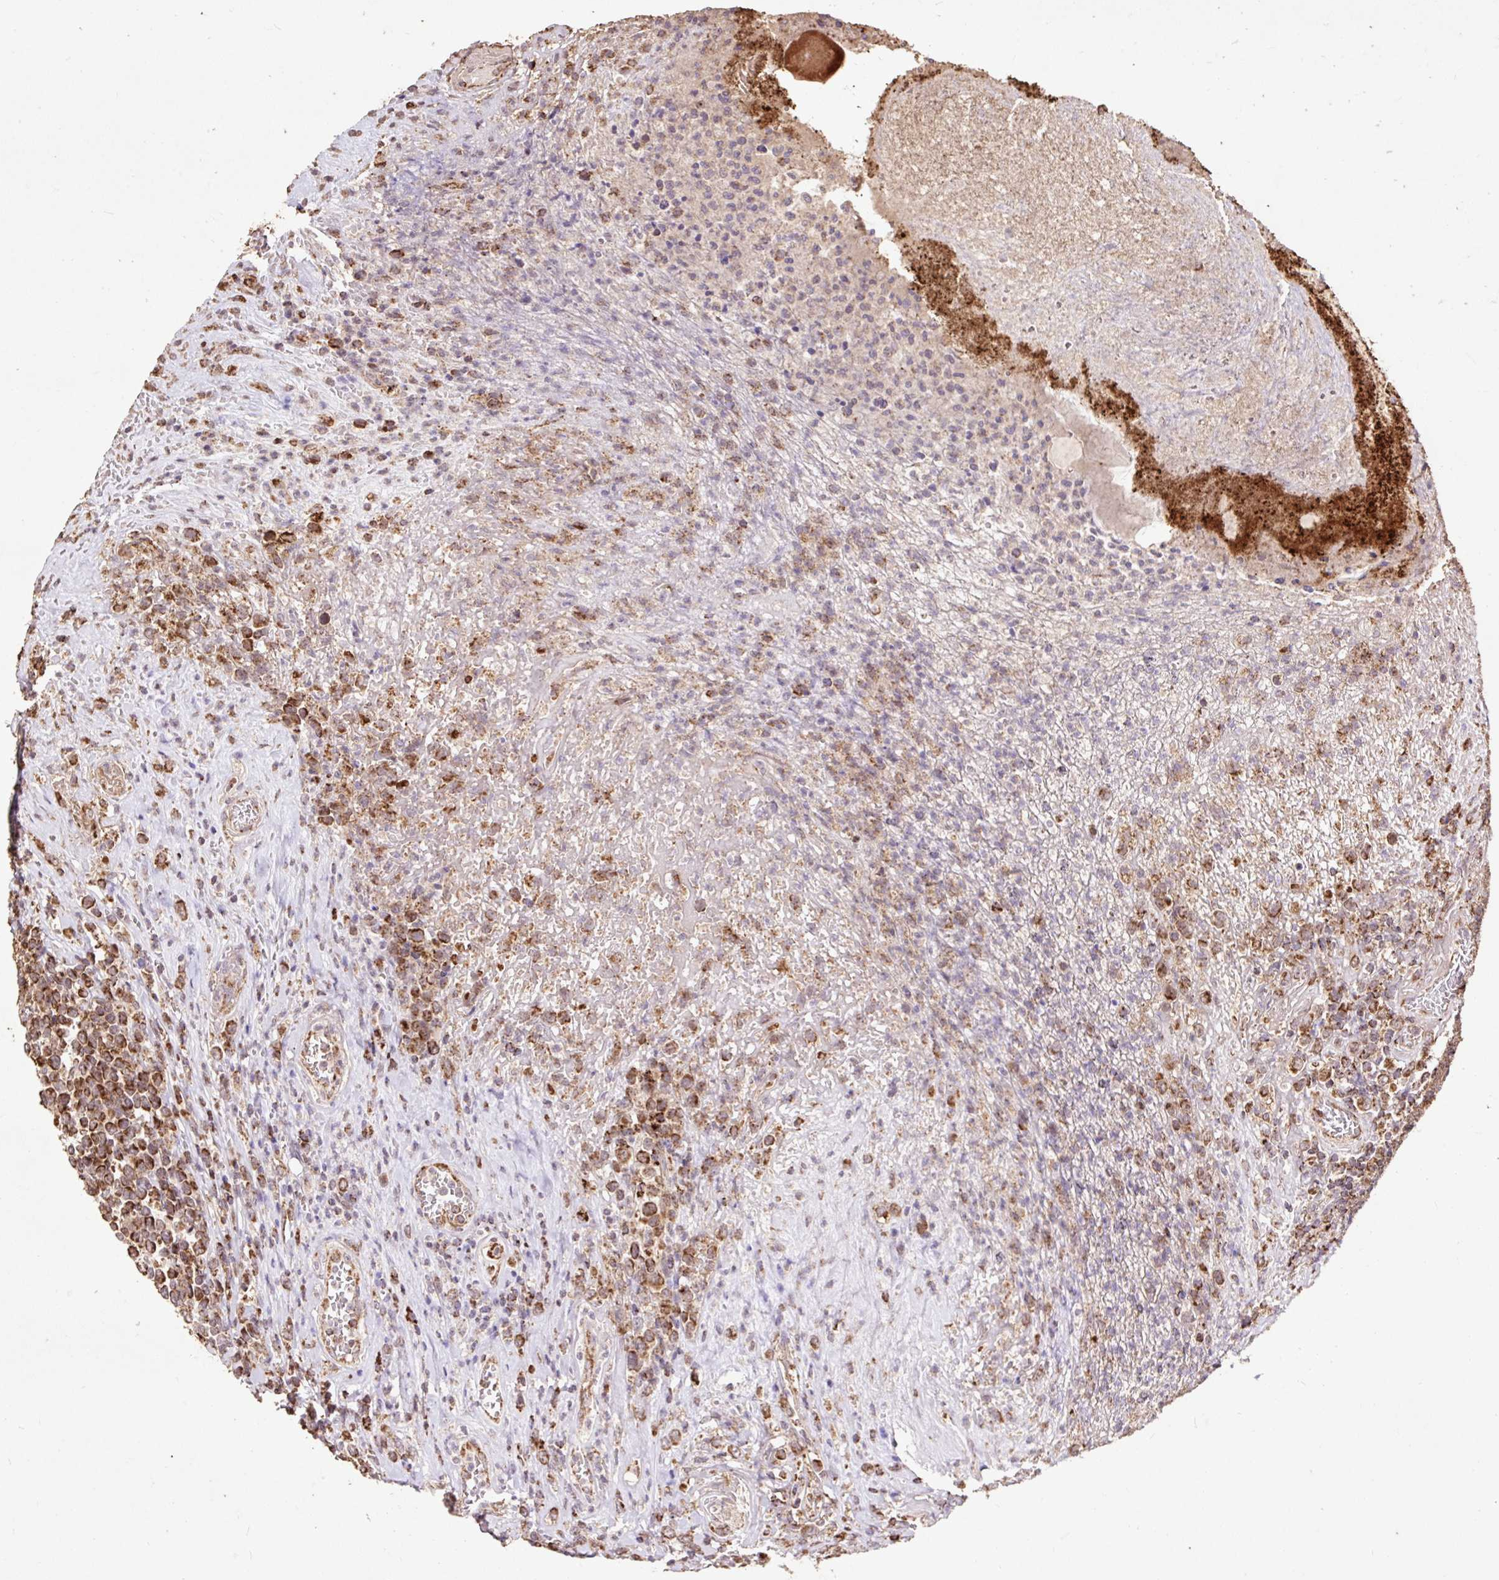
{"staining": {"intensity": "strong", "quantity": ">75%", "location": "cytoplasmic/membranous"}, "tissue": "lymphoma", "cell_type": "Tumor cells", "image_type": "cancer", "snomed": [{"axis": "morphology", "description": "Malignant lymphoma, non-Hodgkin's type, High grade"}, {"axis": "topography", "description": "Soft tissue"}], "caption": "Human malignant lymphoma, non-Hodgkin's type (high-grade) stained for a protein (brown) displays strong cytoplasmic/membranous positive staining in about >75% of tumor cells.", "gene": "ATP5F1A", "patient": {"sex": "female", "age": 56}}